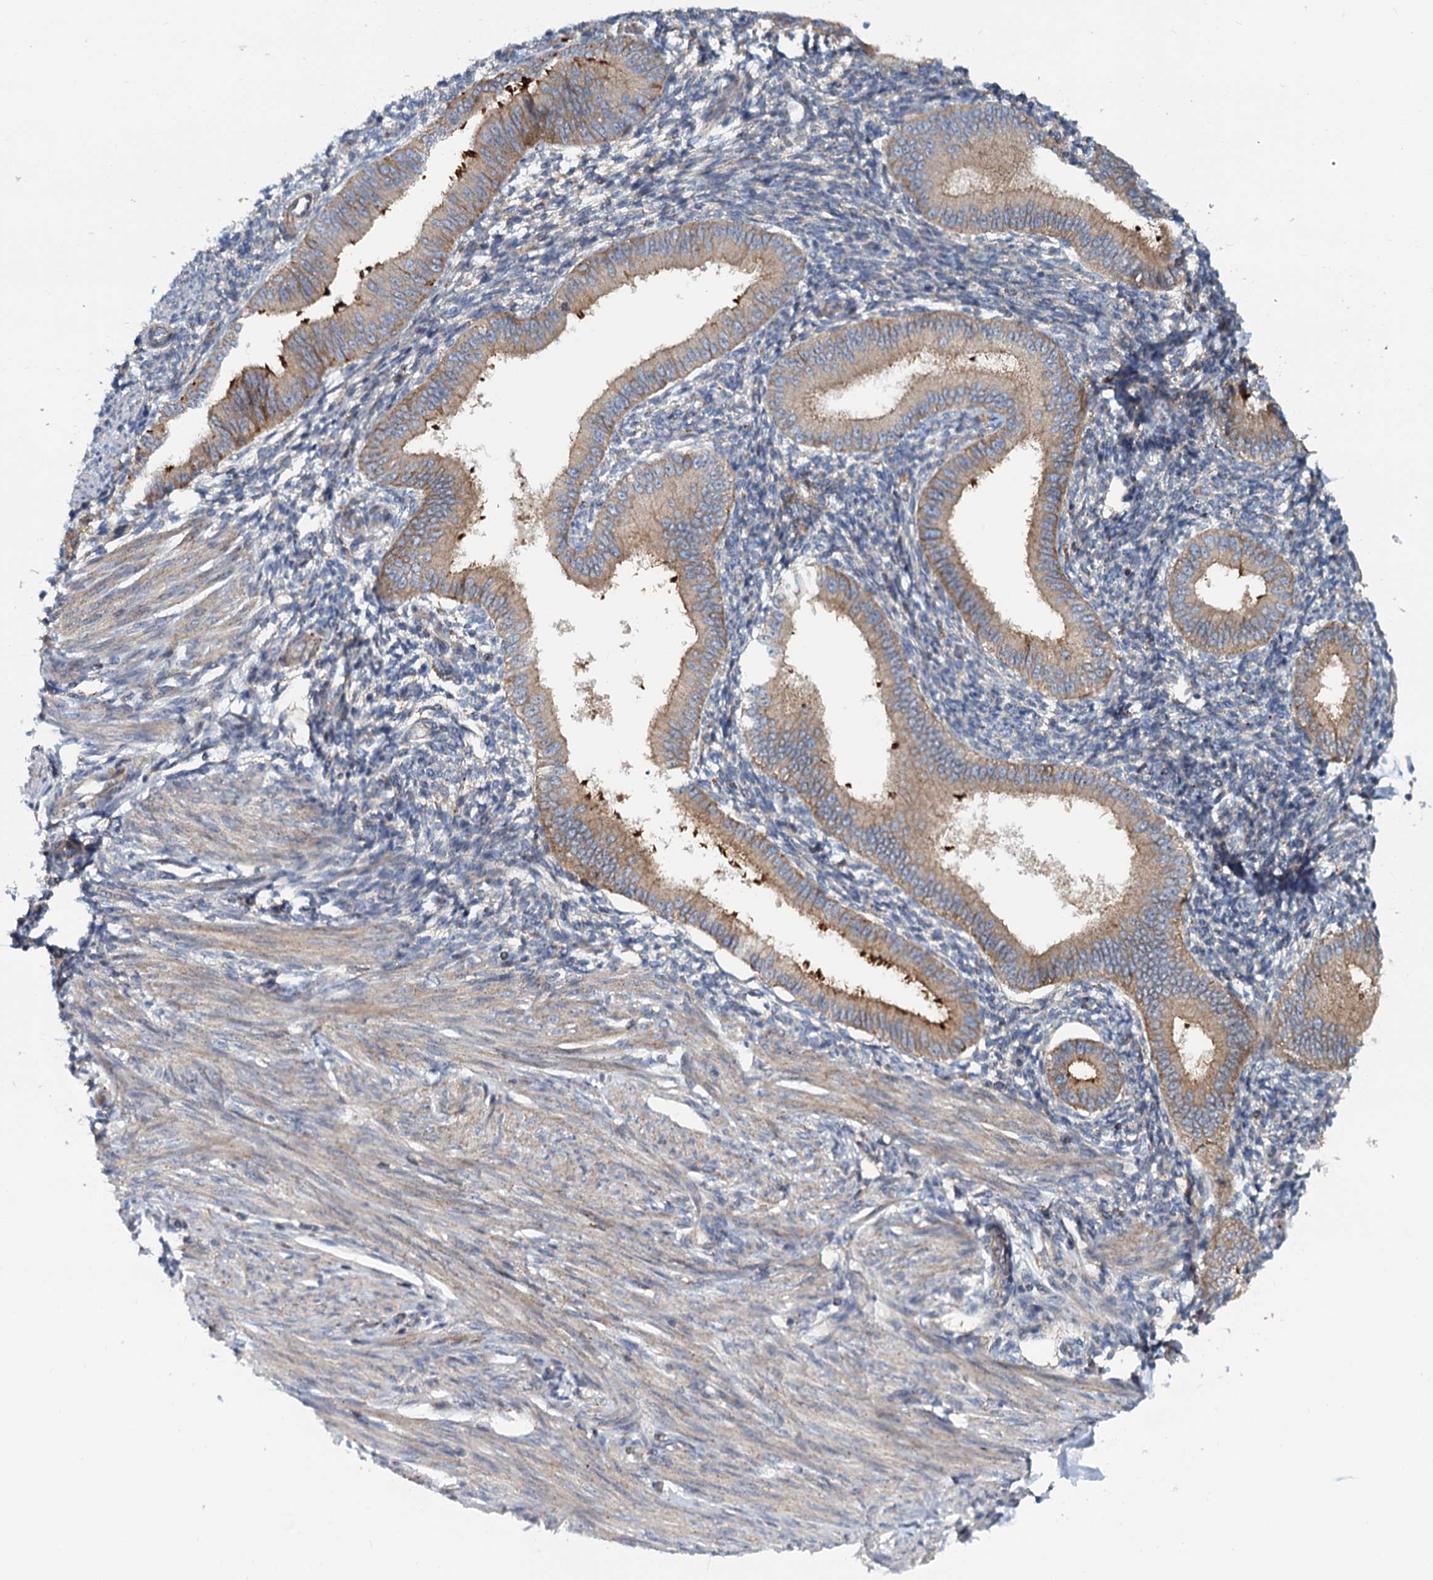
{"staining": {"intensity": "strong", "quantity": "<25%", "location": "cytoplasmic/membranous"}, "tissue": "endometrium", "cell_type": "Cells in endometrial stroma", "image_type": "normal", "snomed": [{"axis": "morphology", "description": "Normal tissue, NOS"}, {"axis": "topography", "description": "Uterus"}, {"axis": "topography", "description": "Endometrium"}], "caption": "High-magnification brightfield microscopy of normal endometrium stained with DAB (3,3'-diaminobenzidine) (brown) and counterstained with hematoxylin (blue). cells in endometrial stroma exhibit strong cytoplasmic/membranous positivity is appreciated in approximately<25% of cells.", "gene": "PSEN1", "patient": {"sex": "female", "age": 48}}